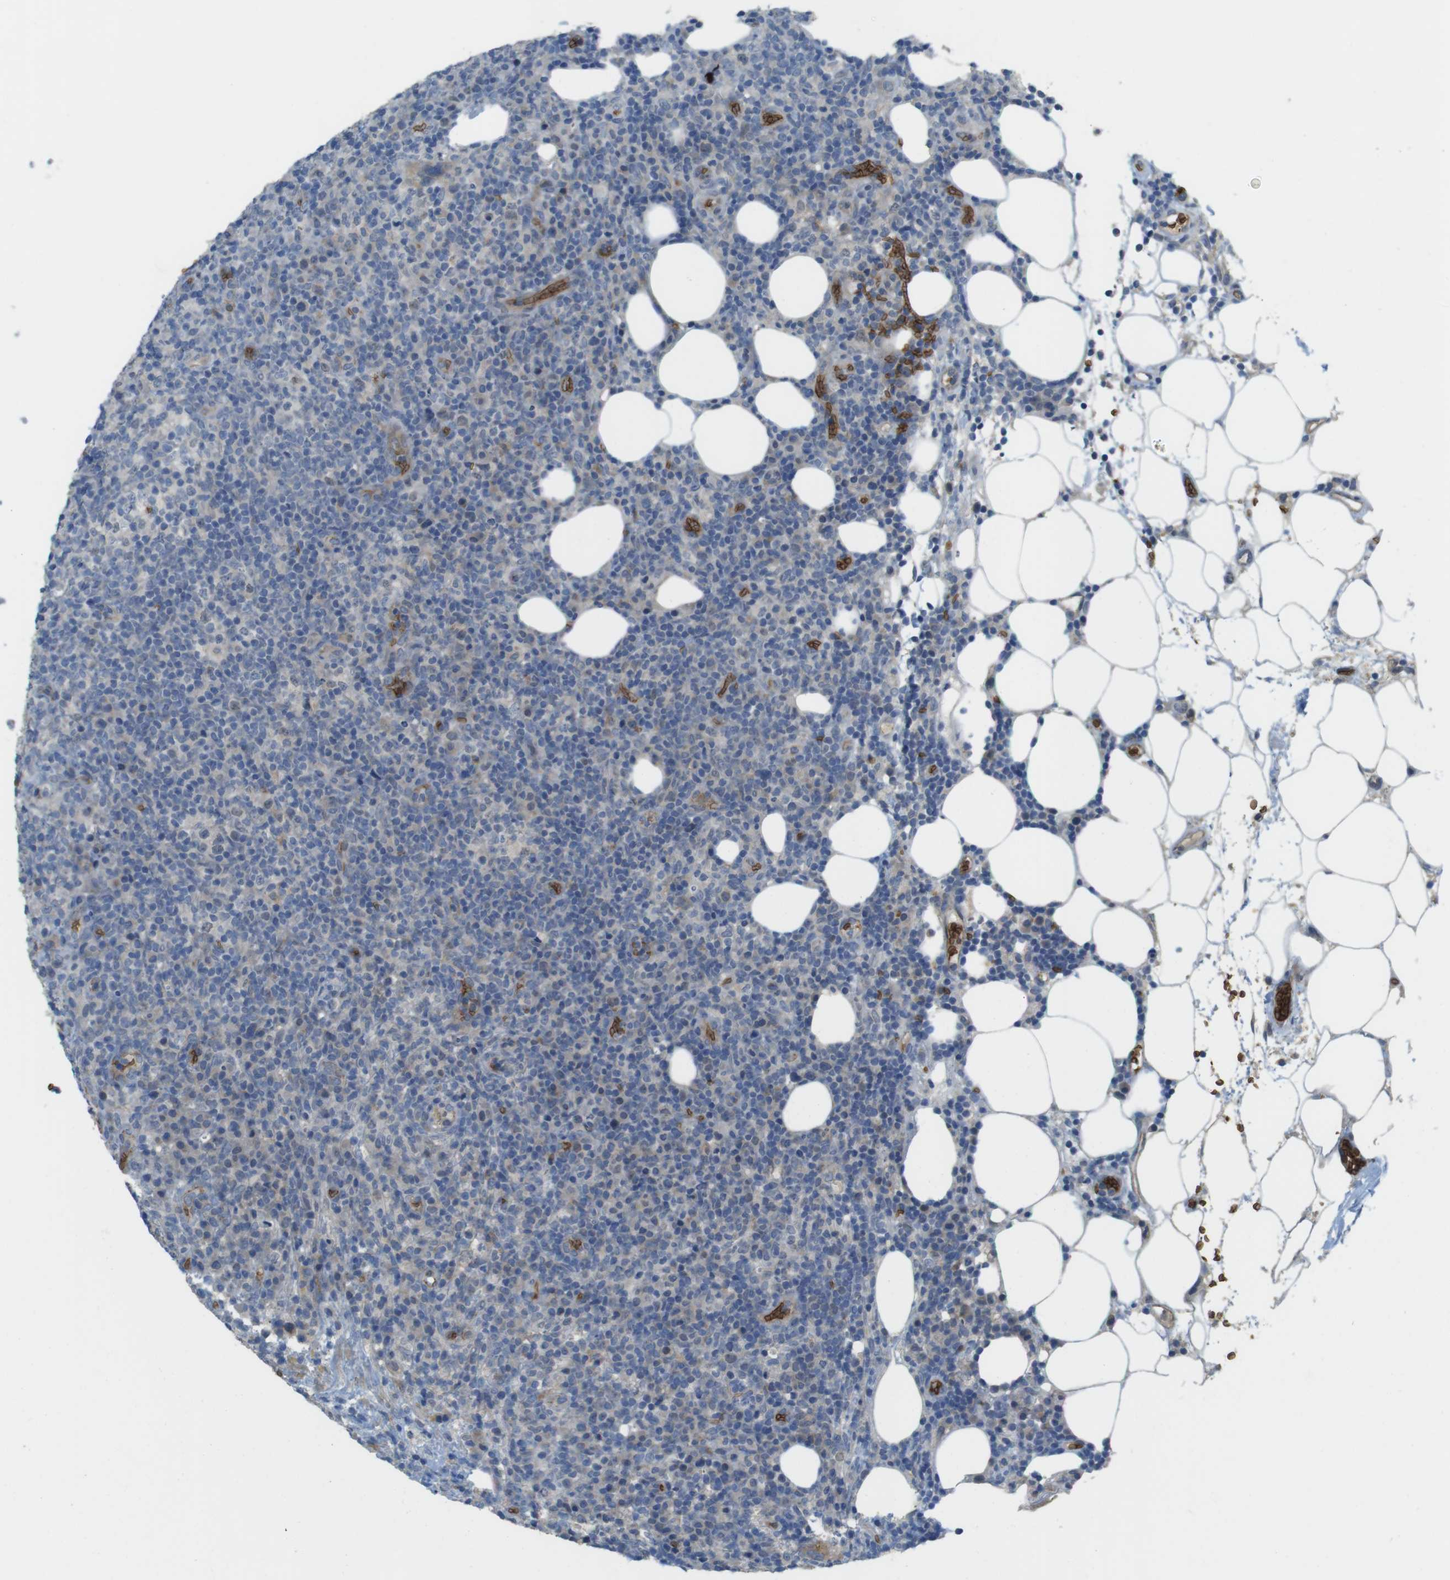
{"staining": {"intensity": "weak", "quantity": "<25%", "location": "cytoplasmic/membranous"}, "tissue": "lymphoma", "cell_type": "Tumor cells", "image_type": "cancer", "snomed": [{"axis": "morphology", "description": "Malignant lymphoma, non-Hodgkin's type, High grade"}, {"axis": "topography", "description": "Lymph node"}], "caption": "Immunohistochemistry (IHC) image of human malignant lymphoma, non-Hodgkin's type (high-grade) stained for a protein (brown), which reveals no staining in tumor cells.", "gene": "GYPA", "patient": {"sex": "female", "age": 76}}